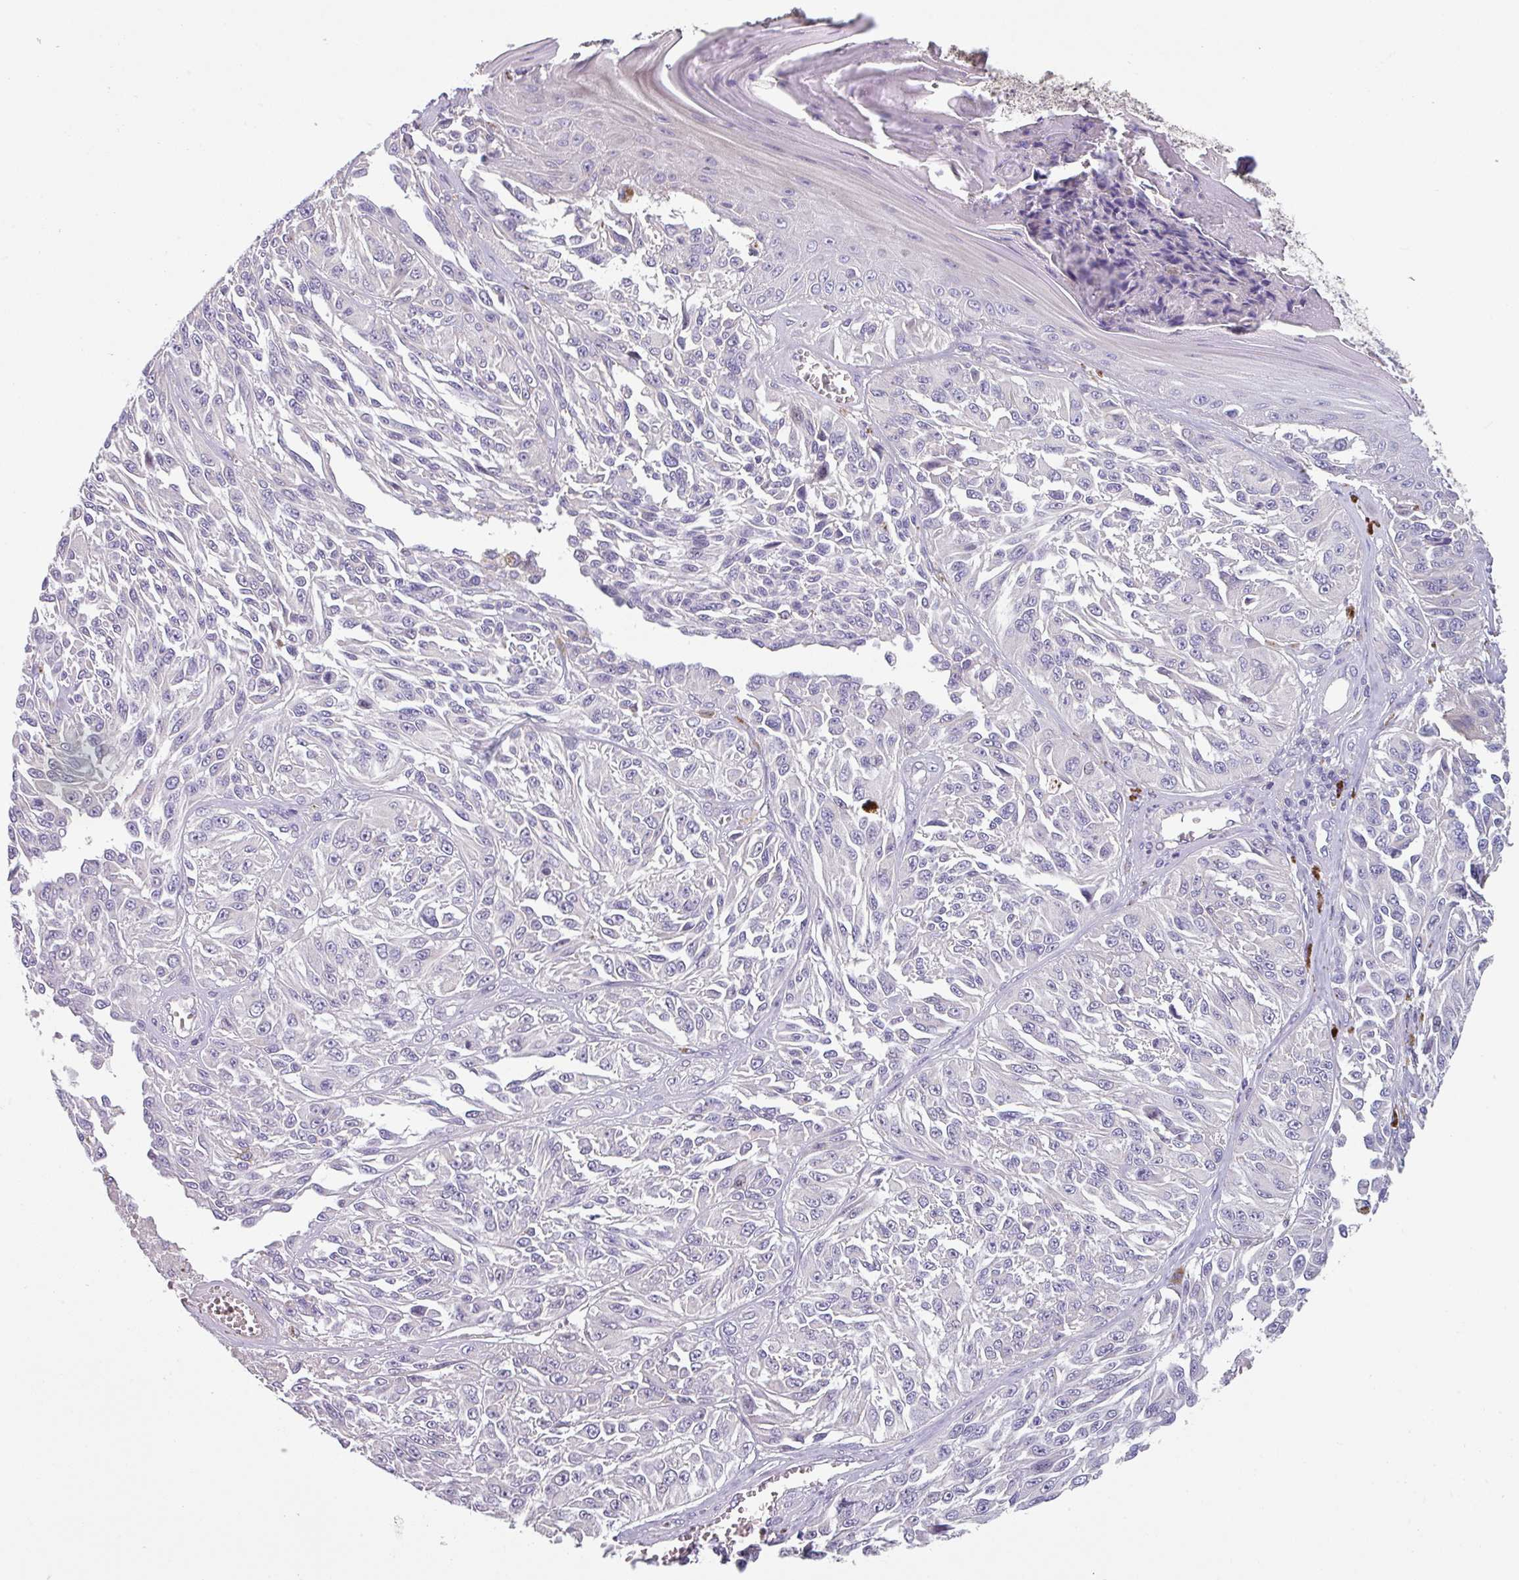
{"staining": {"intensity": "negative", "quantity": "none", "location": "none"}, "tissue": "melanoma", "cell_type": "Tumor cells", "image_type": "cancer", "snomed": [{"axis": "morphology", "description": "Malignant melanoma, NOS"}, {"axis": "topography", "description": "Skin"}], "caption": "Tumor cells are negative for brown protein staining in melanoma.", "gene": "TMEM132A", "patient": {"sex": "male", "age": 94}}